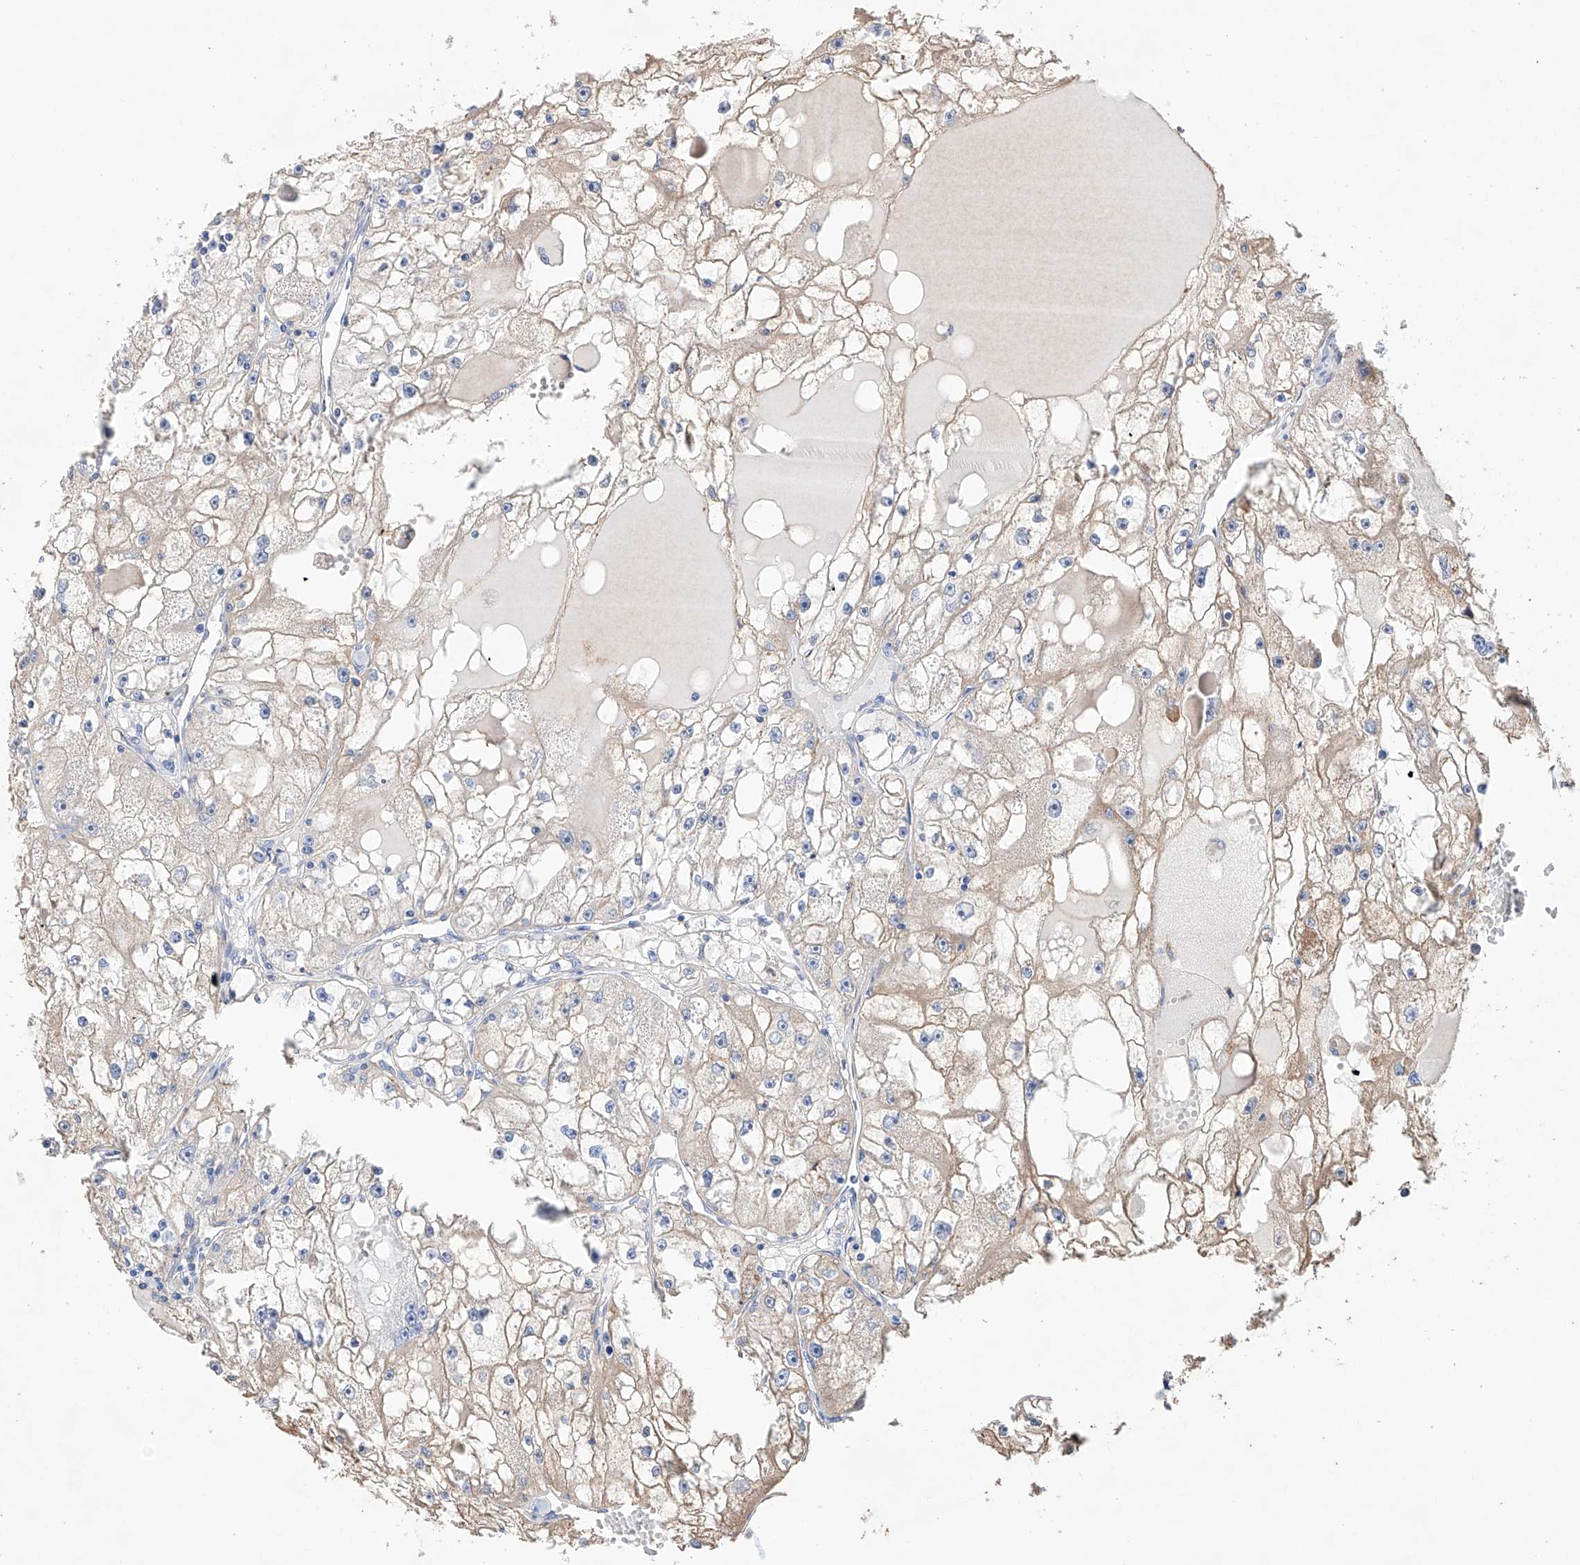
{"staining": {"intensity": "weak", "quantity": "25%-75%", "location": "cytoplasmic/membranous"}, "tissue": "renal cancer", "cell_type": "Tumor cells", "image_type": "cancer", "snomed": [{"axis": "morphology", "description": "Adenocarcinoma, NOS"}, {"axis": "topography", "description": "Kidney"}], "caption": "IHC histopathology image of neoplastic tissue: adenocarcinoma (renal) stained using immunohistochemistry shows low levels of weak protein expression localized specifically in the cytoplasmic/membranous of tumor cells, appearing as a cytoplasmic/membranous brown color.", "gene": "AFG1L", "patient": {"sex": "male", "age": 56}}